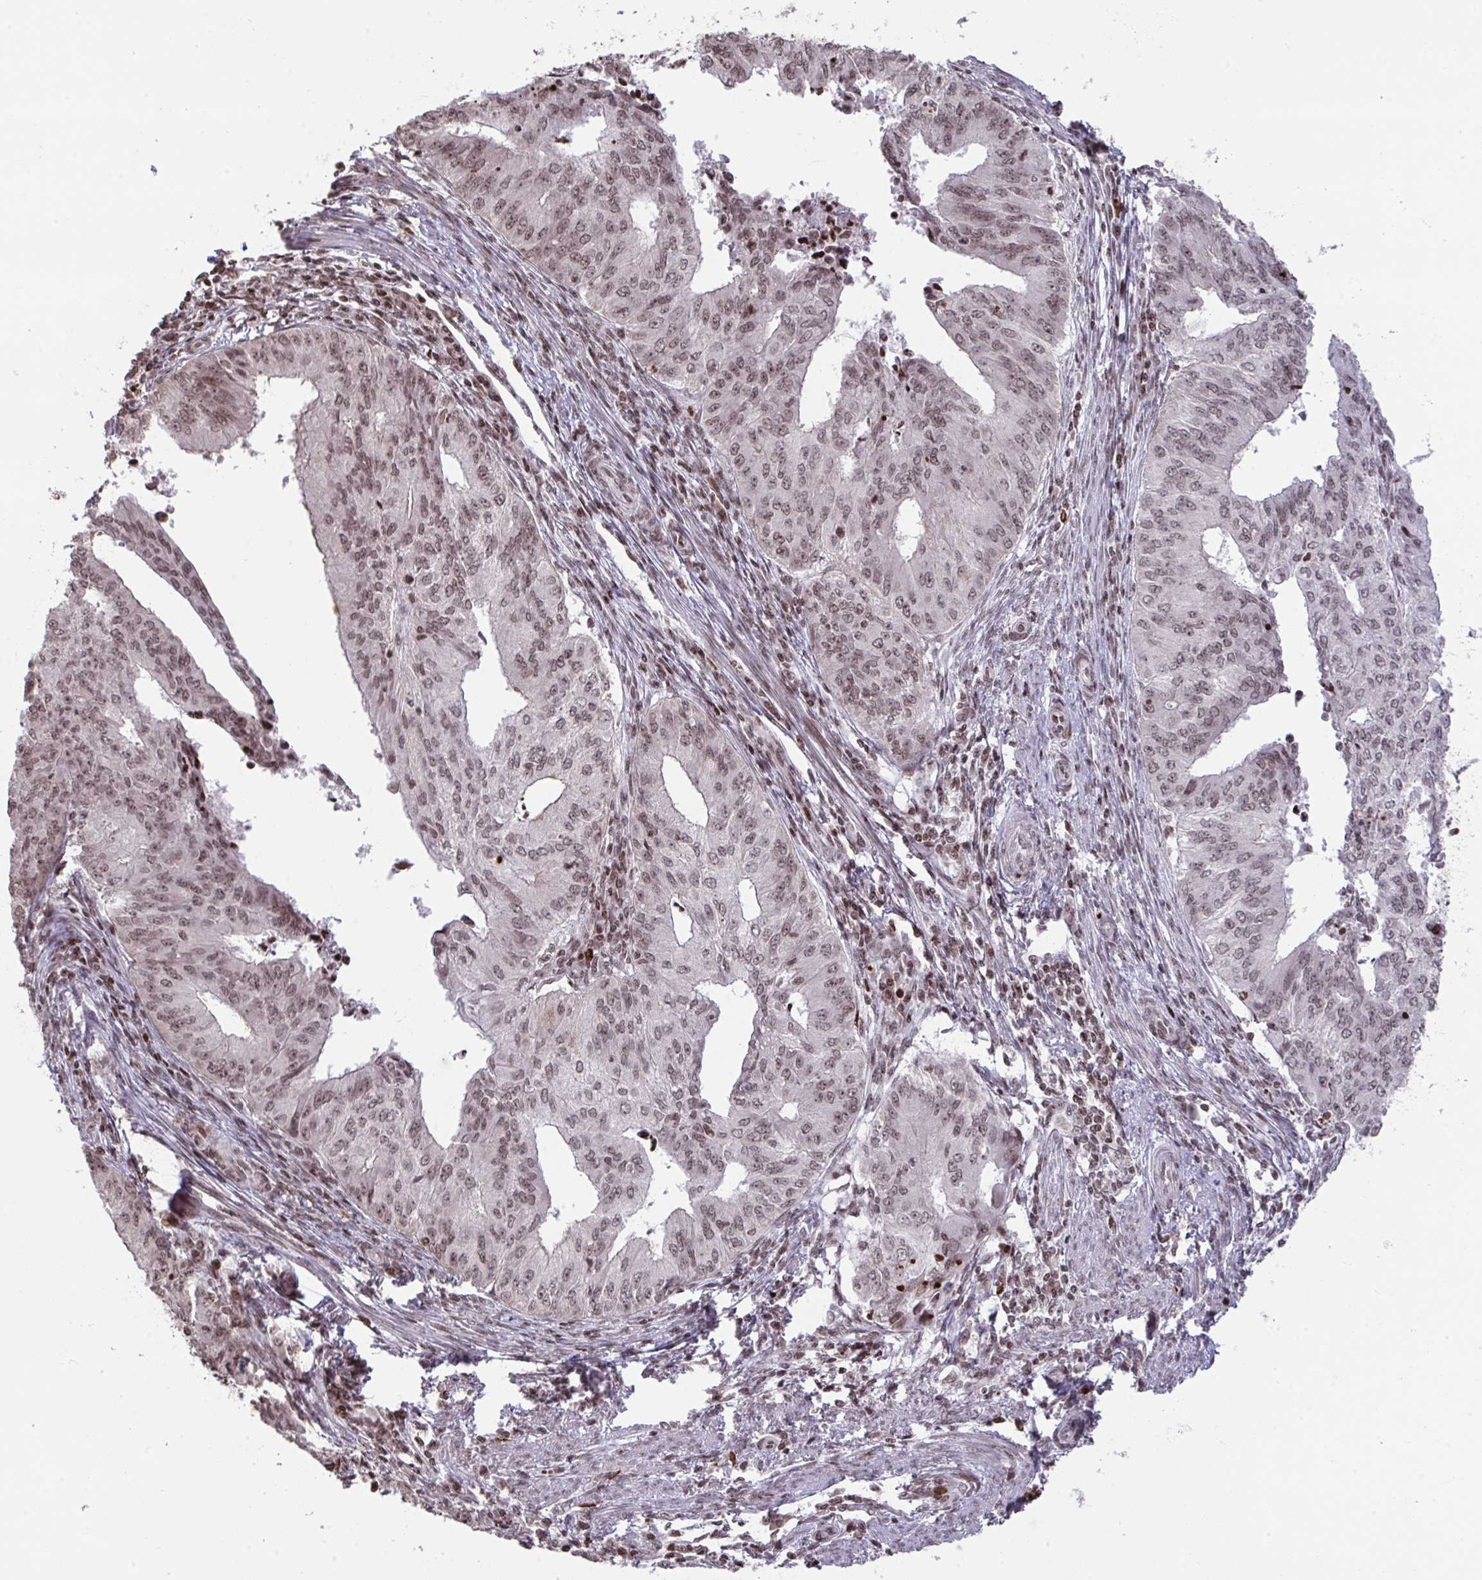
{"staining": {"intensity": "moderate", "quantity": ">75%", "location": "nuclear"}, "tissue": "endometrial cancer", "cell_type": "Tumor cells", "image_type": "cancer", "snomed": [{"axis": "morphology", "description": "Adenocarcinoma, NOS"}, {"axis": "topography", "description": "Endometrium"}], "caption": "A medium amount of moderate nuclear staining is present in approximately >75% of tumor cells in adenocarcinoma (endometrial) tissue.", "gene": "NIP7", "patient": {"sex": "female", "age": 50}}